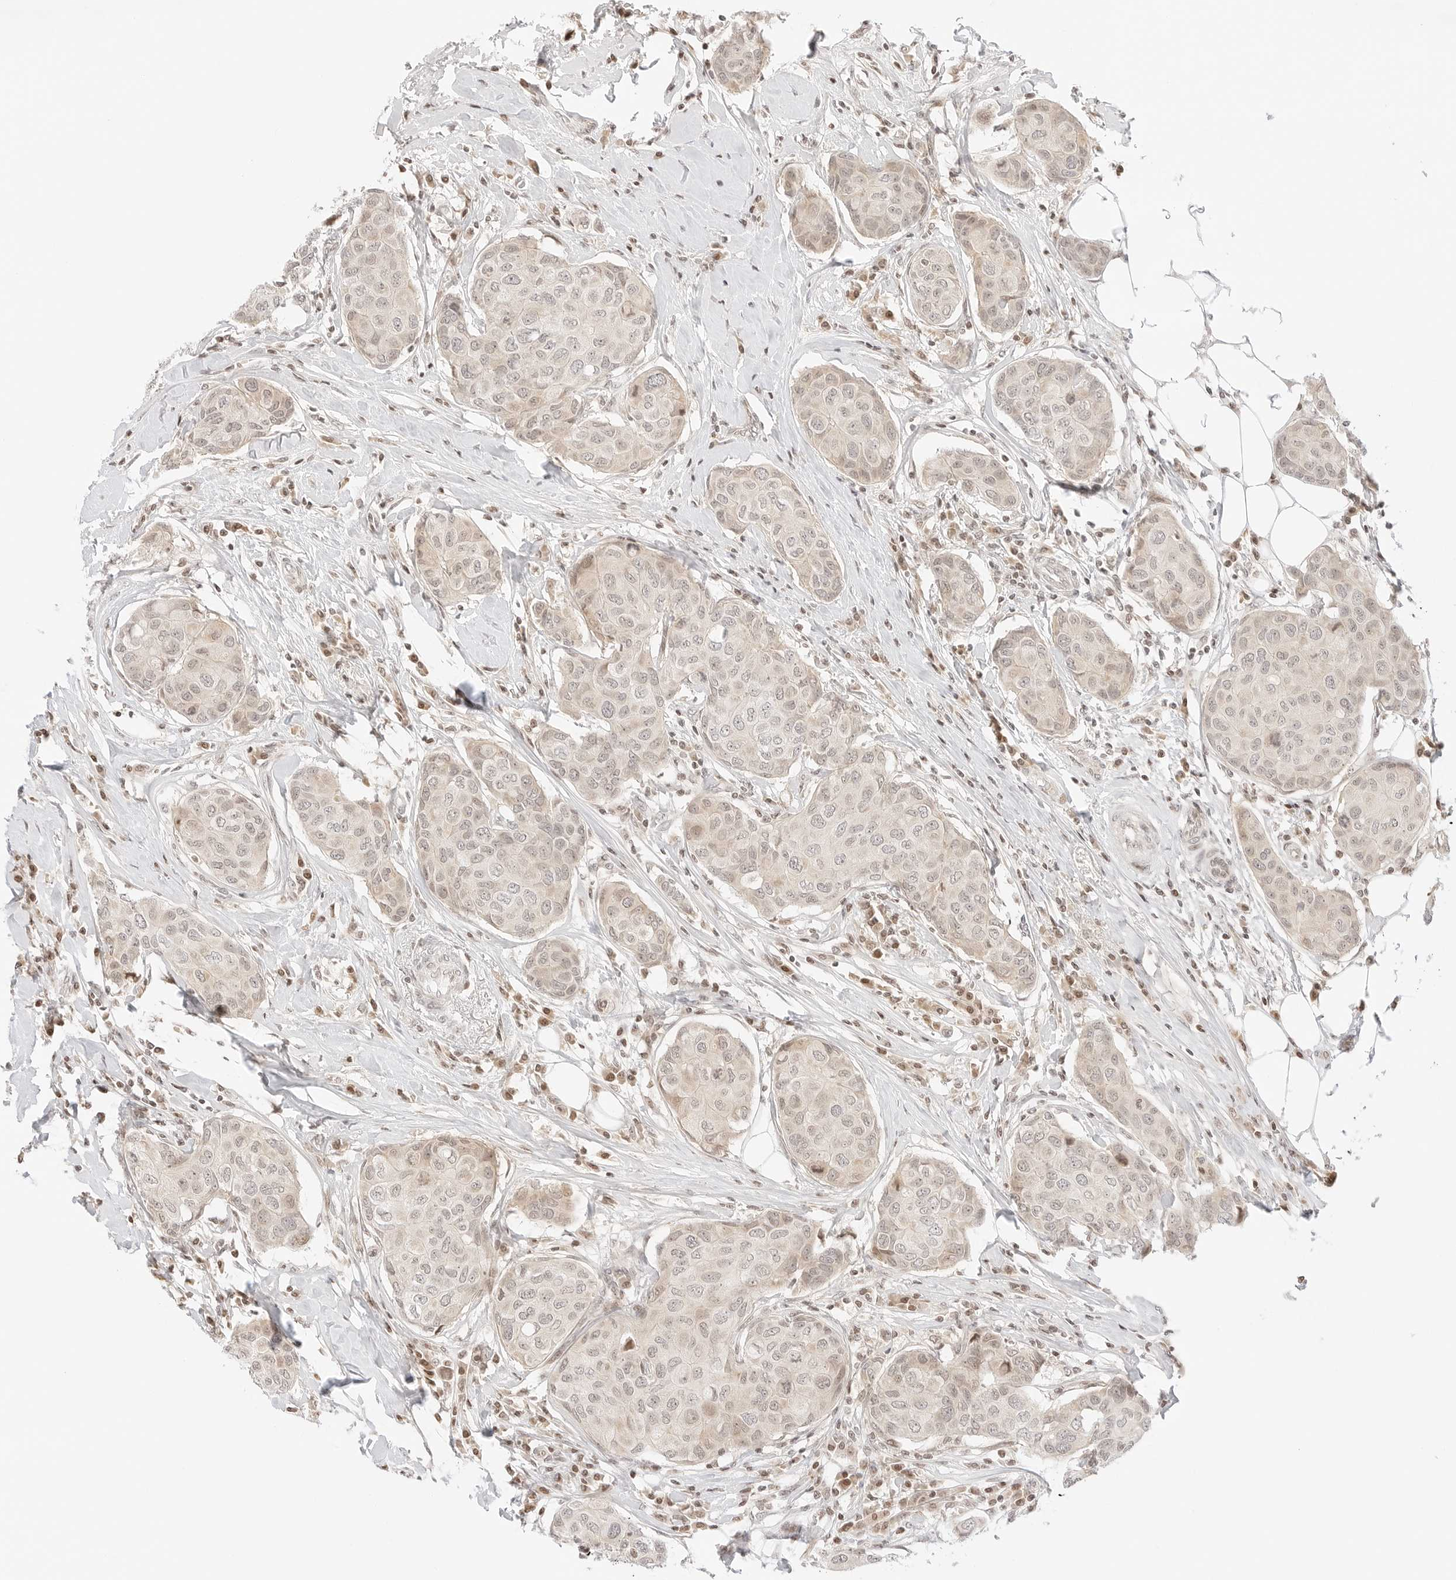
{"staining": {"intensity": "weak", "quantity": "25%-75%", "location": "nuclear"}, "tissue": "breast cancer", "cell_type": "Tumor cells", "image_type": "cancer", "snomed": [{"axis": "morphology", "description": "Duct carcinoma"}, {"axis": "topography", "description": "Breast"}], "caption": "The micrograph exhibits staining of breast intraductal carcinoma, revealing weak nuclear protein expression (brown color) within tumor cells. Nuclei are stained in blue.", "gene": "RPS6KL1", "patient": {"sex": "female", "age": 80}}